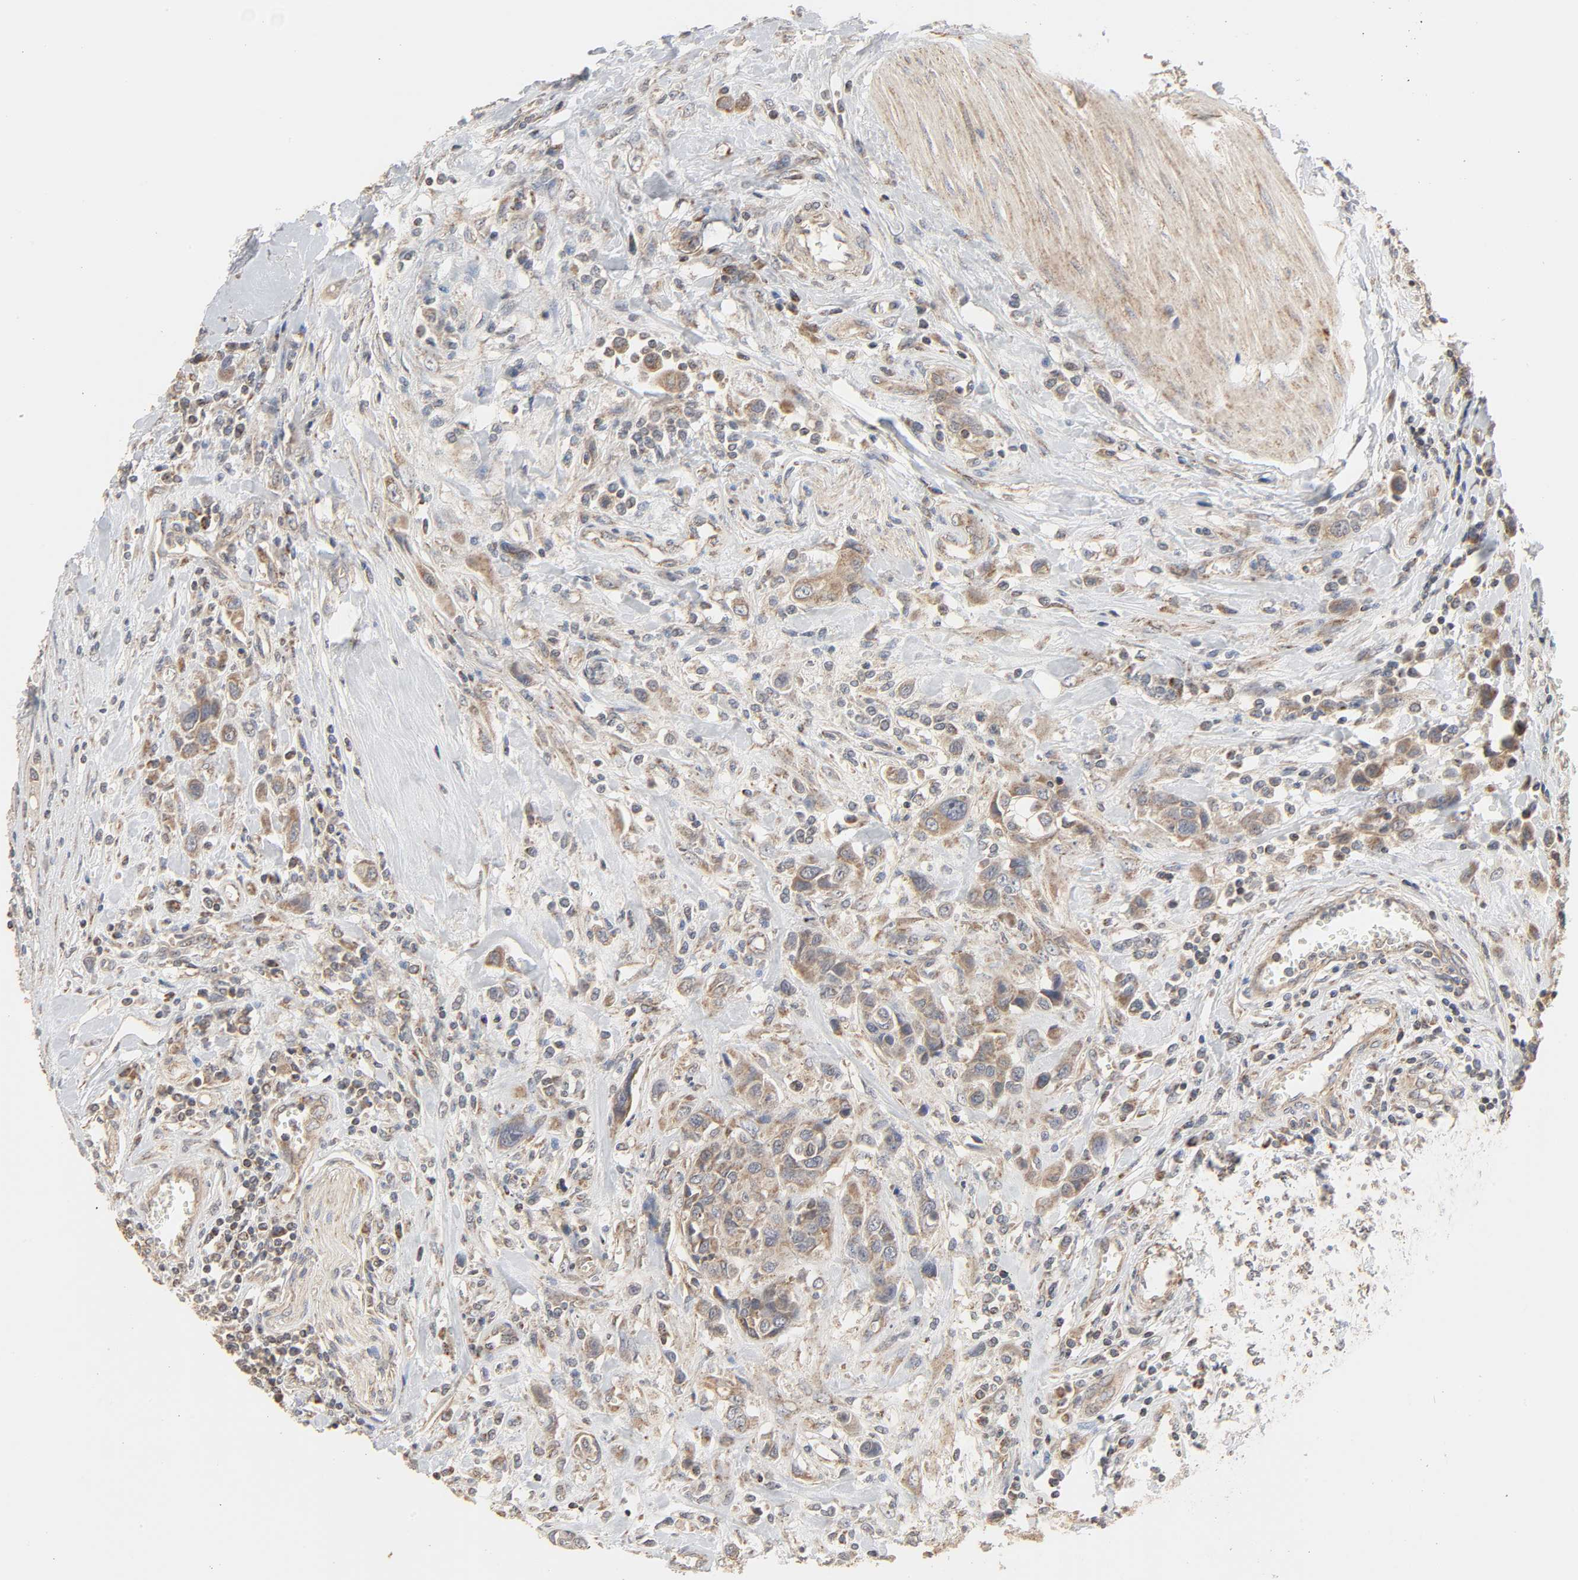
{"staining": {"intensity": "weak", "quantity": ">75%", "location": "cytoplasmic/membranous"}, "tissue": "urothelial cancer", "cell_type": "Tumor cells", "image_type": "cancer", "snomed": [{"axis": "morphology", "description": "Urothelial carcinoma, High grade"}, {"axis": "topography", "description": "Urinary bladder"}], "caption": "A photomicrograph of human urothelial cancer stained for a protein exhibits weak cytoplasmic/membranous brown staining in tumor cells.", "gene": "CLEC4E", "patient": {"sex": "male", "age": 50}}